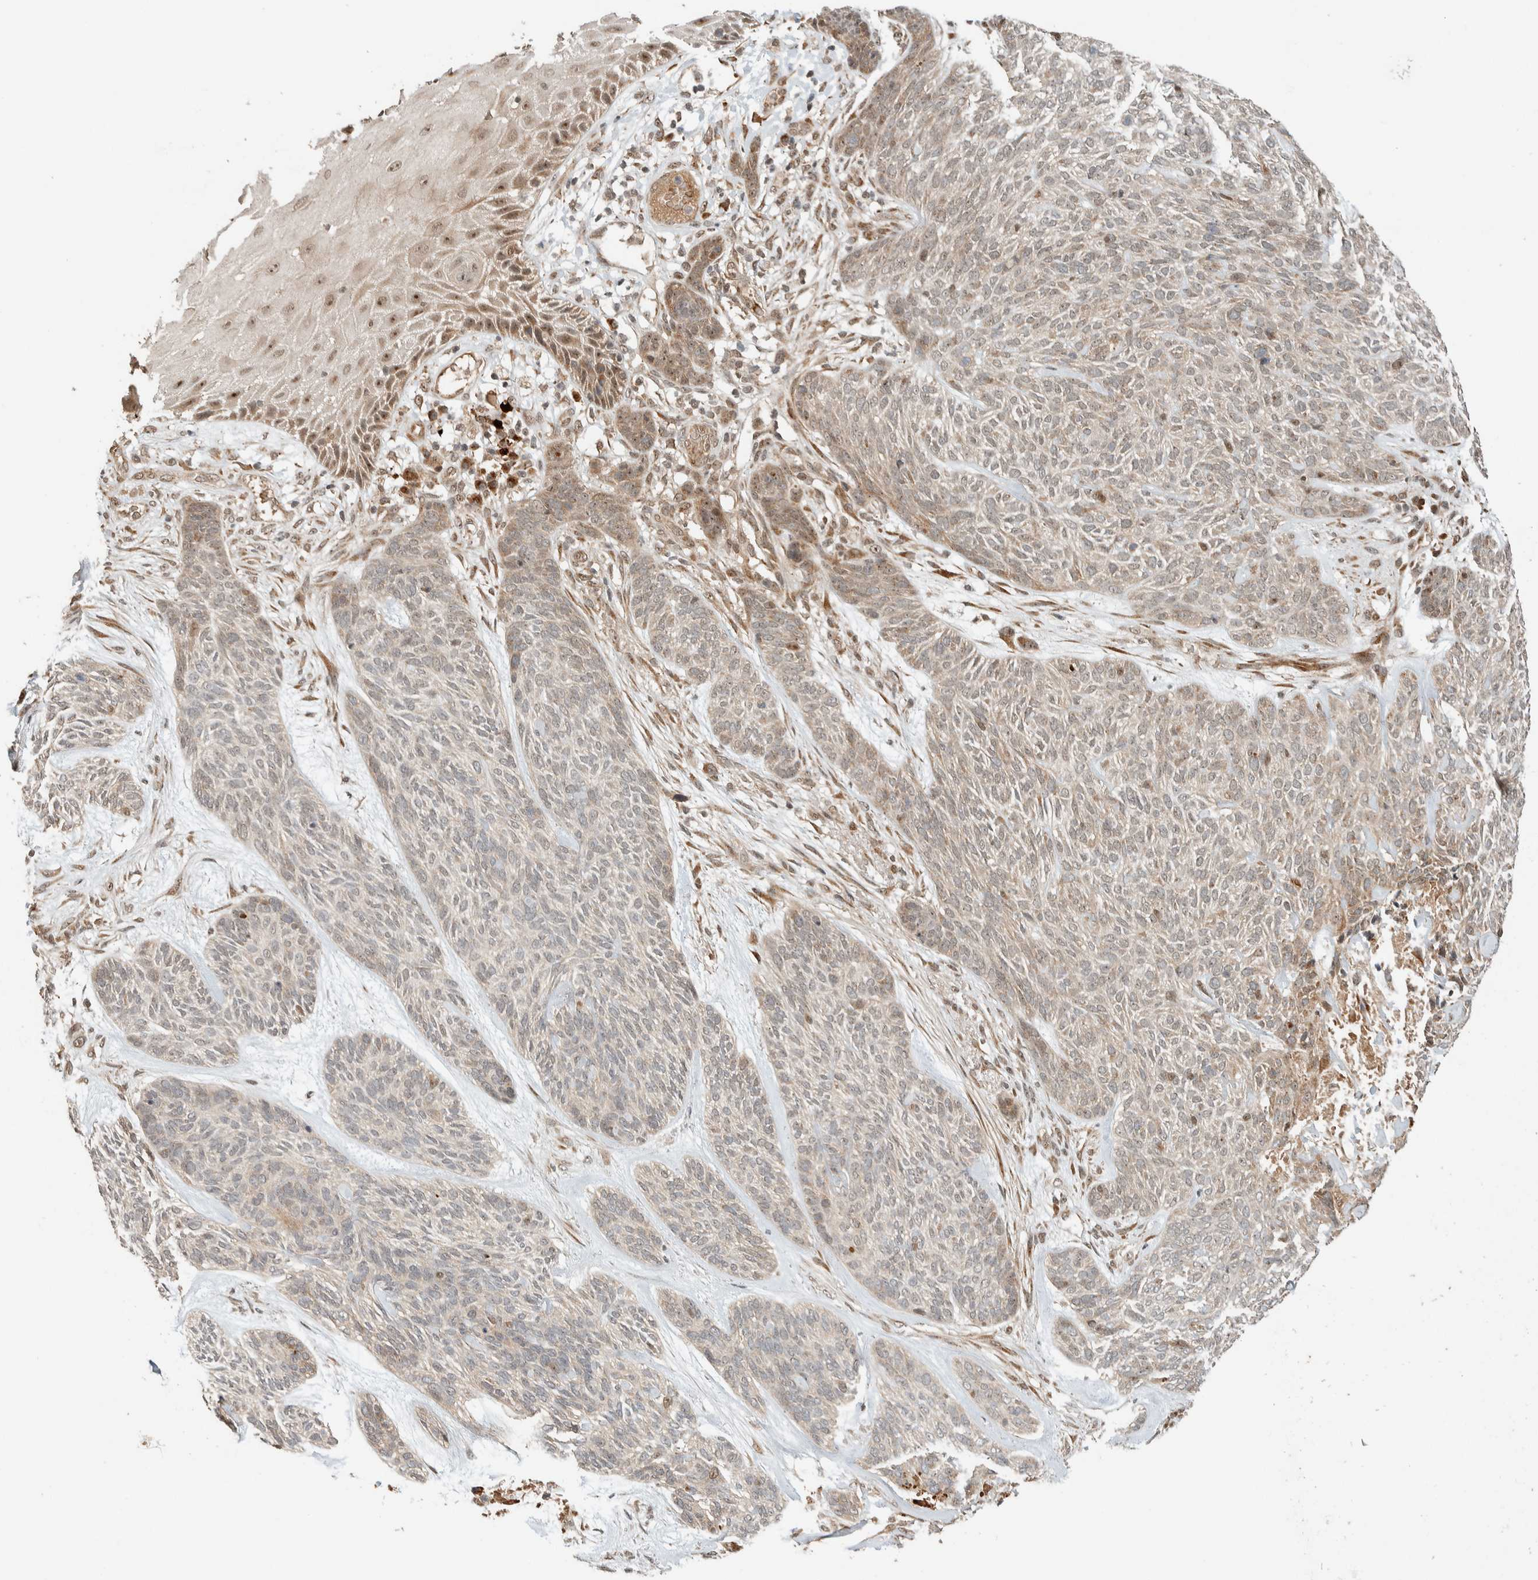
{"staining": {"intensity": "weak", "quantity": "<25%", "location": "cytoplasmic/membranous"}, "tissue": "skin cancer", "cell_type": "Tumor cells", "image_type": "cancer", "snomed": [{"axis": "morphology", "description": "Basal cell carcinoma"}, {"axis": "topography", "description": "Skin"}], "caption": "Tumor cells are negative for protein expression in human skin cancer (basal cell carcinoma).", "gene": "ZBTB2", "patient": {"sex": "male", "age": 55}}